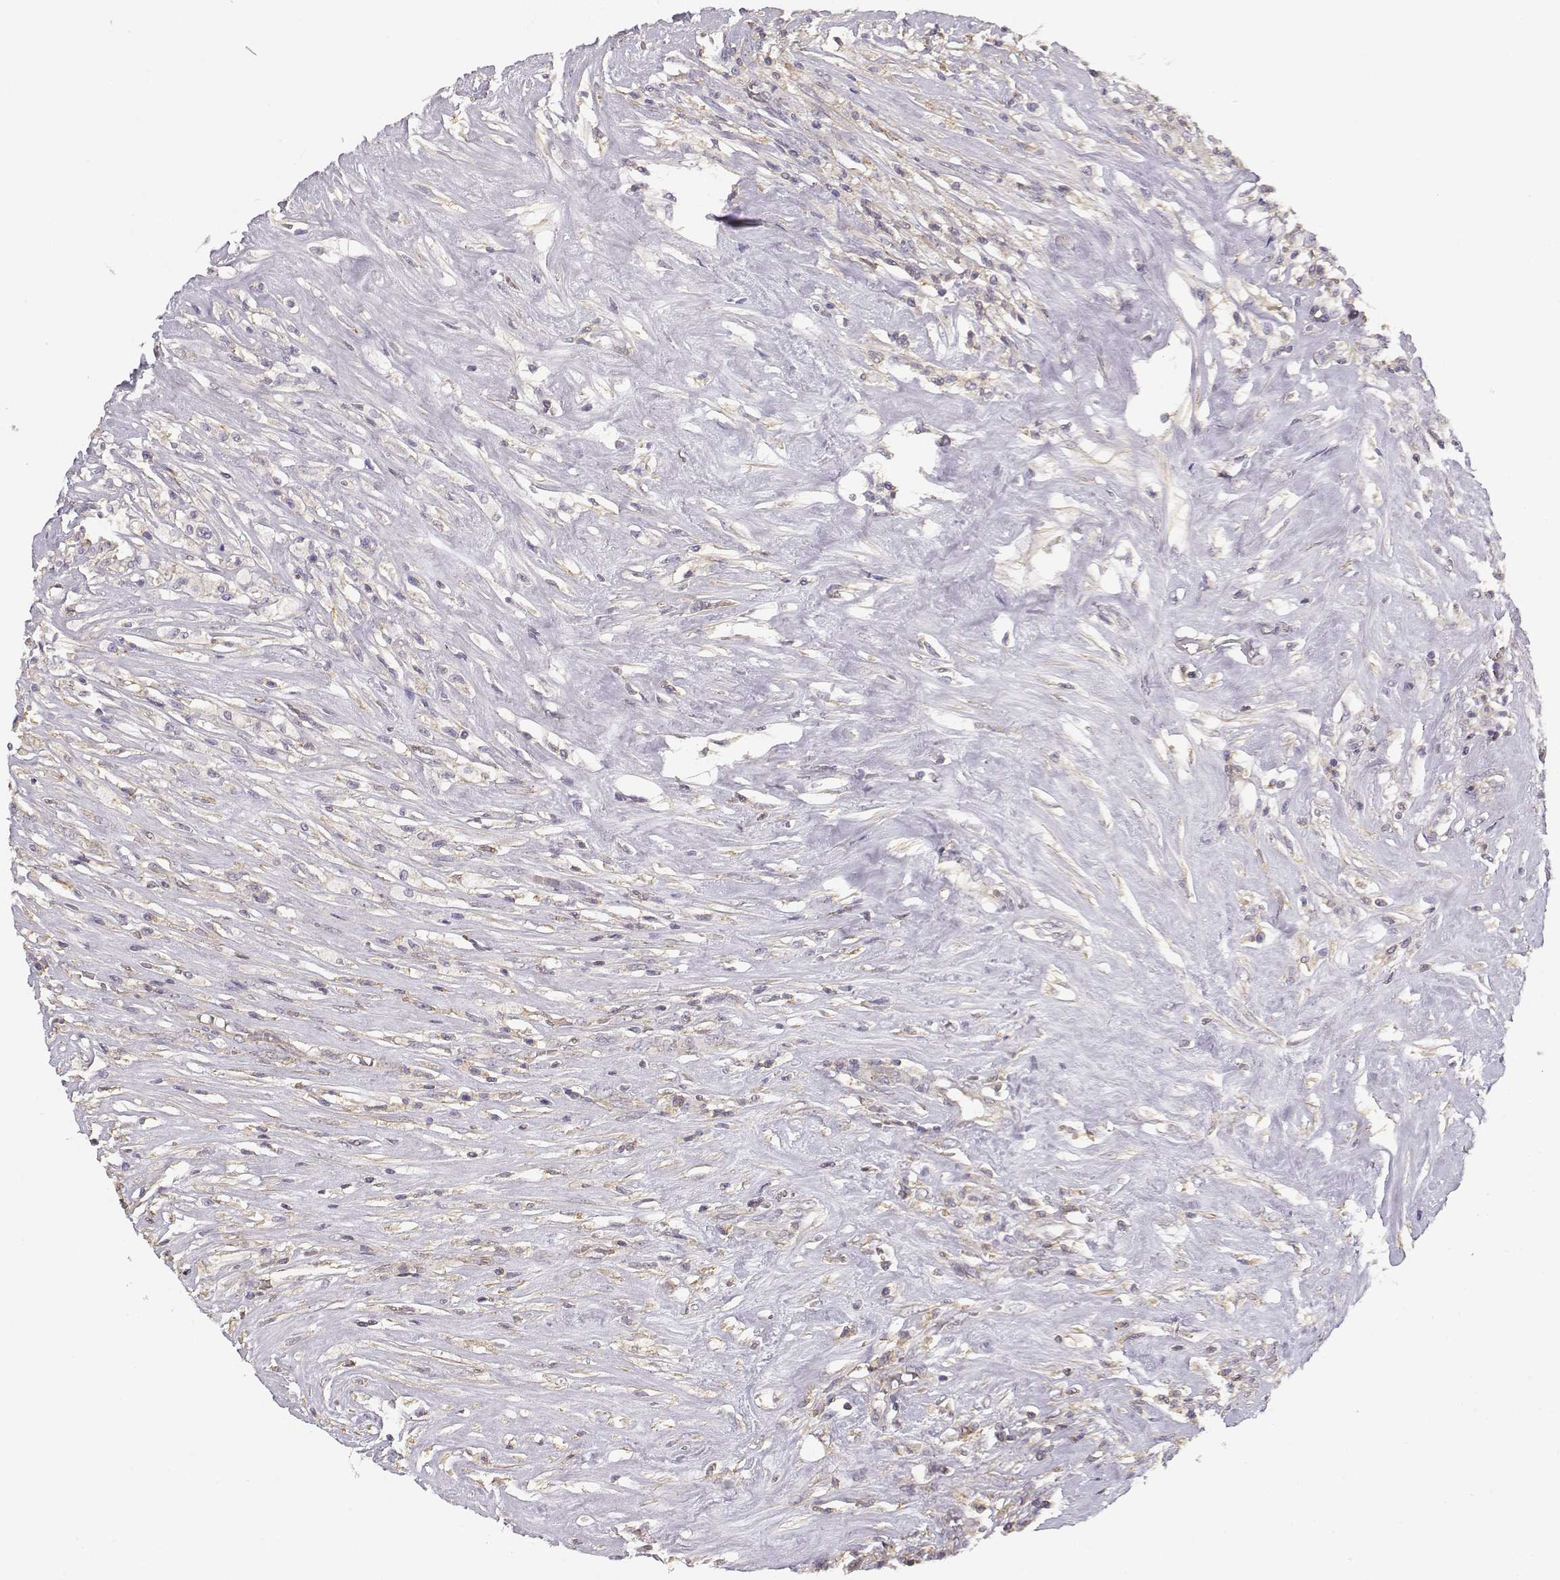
{"staining": {"intensity": "negative", "quantity": "none", "location": "none"}, "tissue": "testis cancer", "cell_type": "Tumor cells", "image_type": "cancer", "snomed": [{"axis": "morphology", "description": "Necrosis, NOS"}, {"axis": "morphology", "description": "Carcinoma, Embryonal, NOS"}, {"axis": "topography", "description": "Testis"}], "caption": "Immunohistochemistry (IHC) of embryonal carcinoma (testis) displays no staining in tumor cells.", "gene": "DAPL1", "patient": {"sex": "male", "age": 19}}